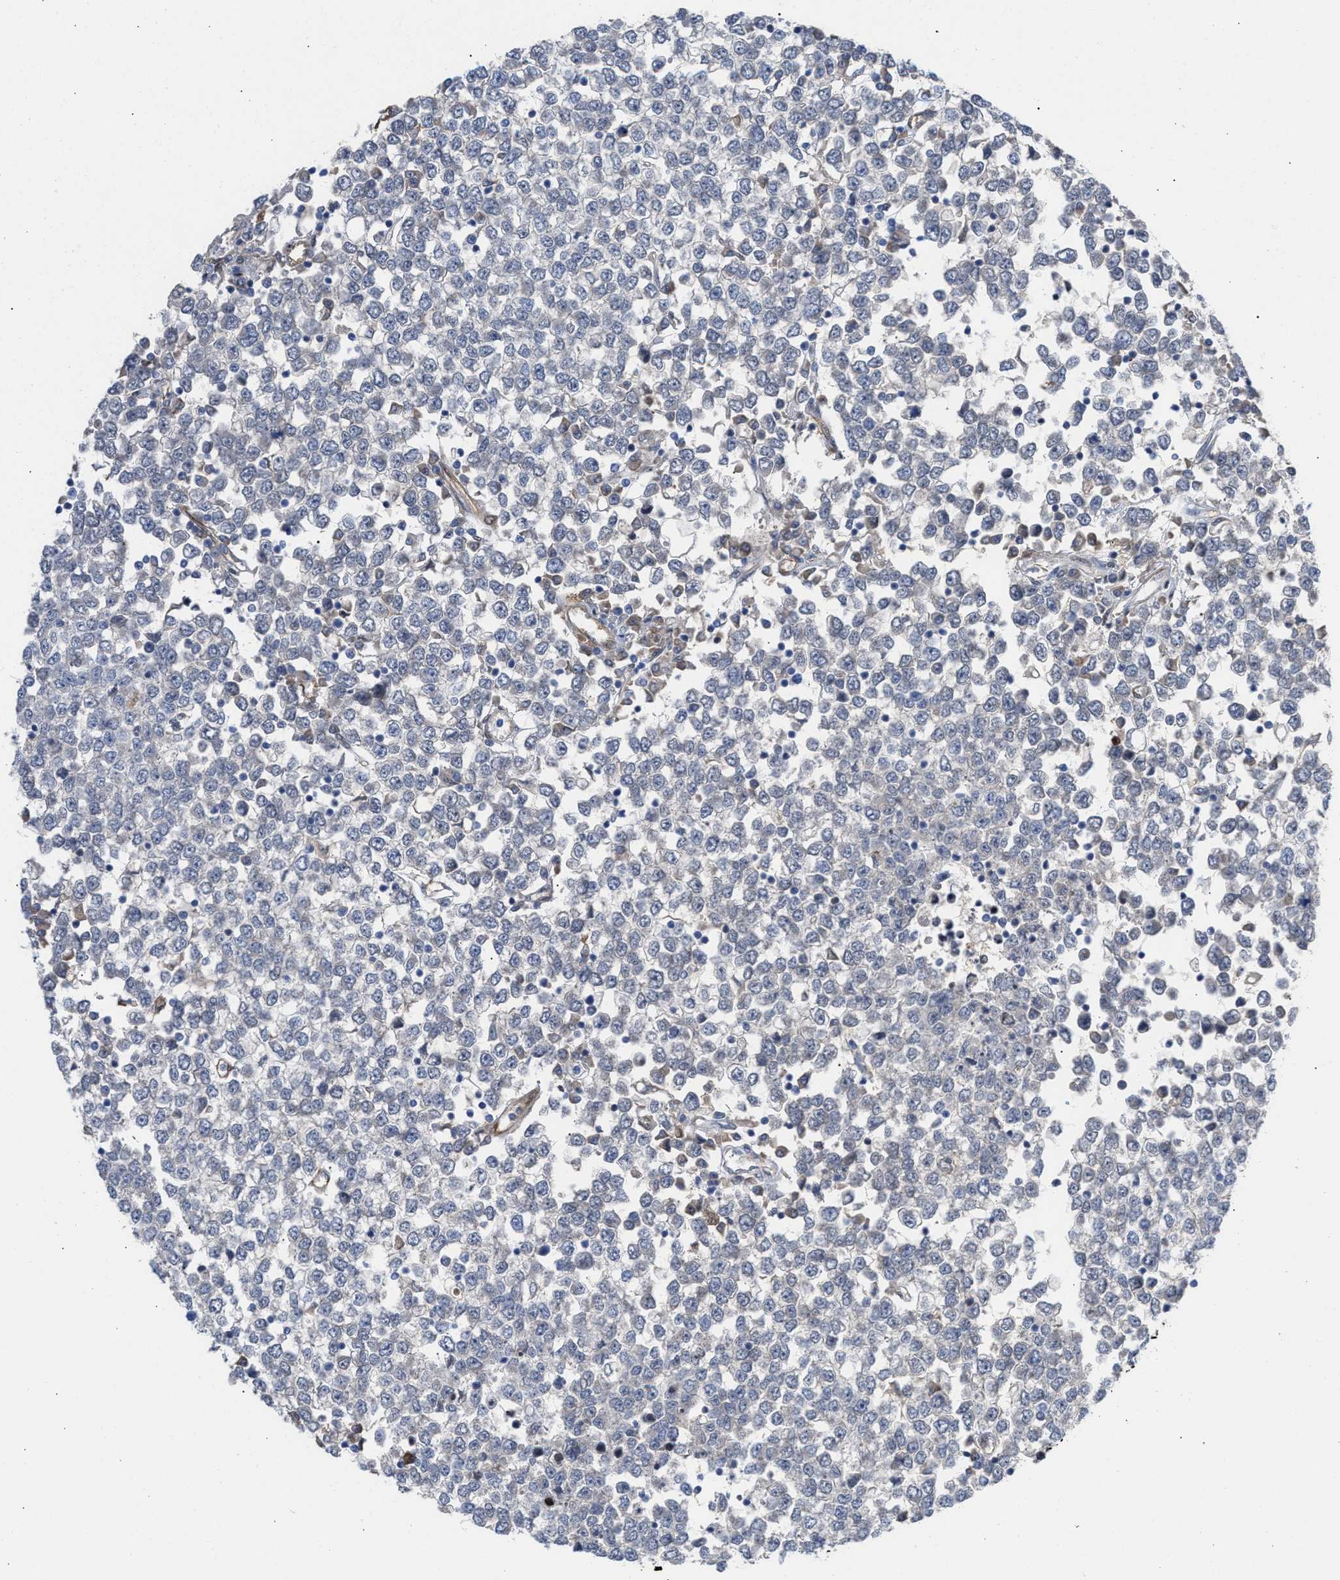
{"staining": {"intensity": "negative", "quantity": "none", "location": "none"}, "tissue": "testis cancer", "cell_type": "Tumor cells", "image_type": "cancer", "snomed": [{"axis": "morphology", "description": "Seminoma, NOS"}, {"axis": "topography", "description": "Testis"}], "caption": "Histopathology image shows no protein staining in tumor cells of testis cancer (seminoma) tissue.", "gene": "TP53I3", "patient": {"sex": "male", "age": 65}}